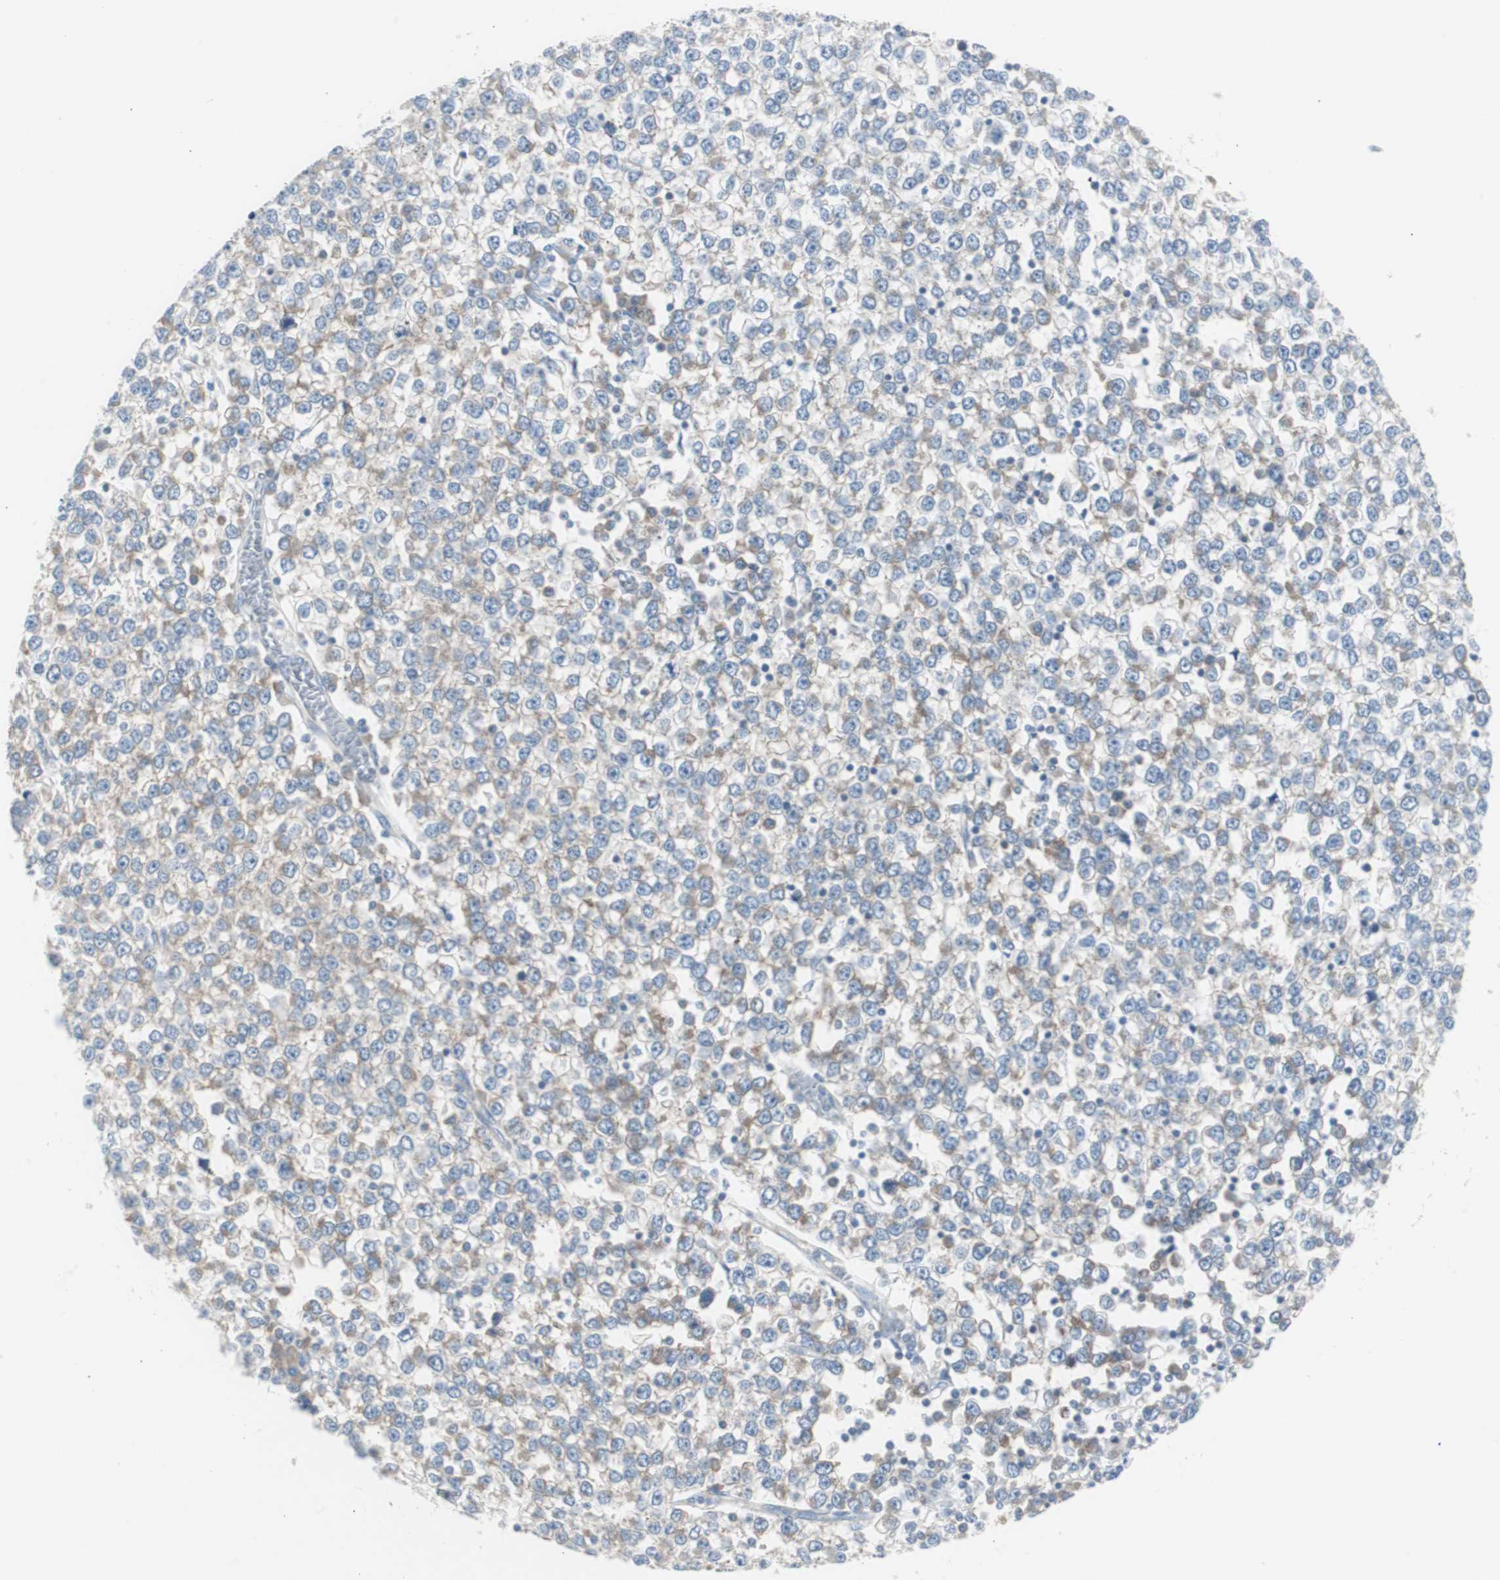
{"staining": {"intensity": "weak", "quantity": "25%-75%", "location": "cytoplasmic/membranous"}, "tissue": "testis cancer", "cell_type": "Tumor cells", "image_type": "cancer", "snomed": [{"axis": "morphology", "description": "Seminoma, NOS"}, {"axis": "topography", "description": "Testis"}], "caption": "High-magnification brightfield microscopy of seminoma (testis) stained with DAB (brown) and counterstained with hematoxylin (blue). tumor cells exhibit weak cytoplasmic/membranous expression is present in approximately25%-75% of cells. (brown staining indicates protein expression, while blue staining denotes nuclei).", "gene": "RPS12", "patient": {"sex": "male", "age": 65}}